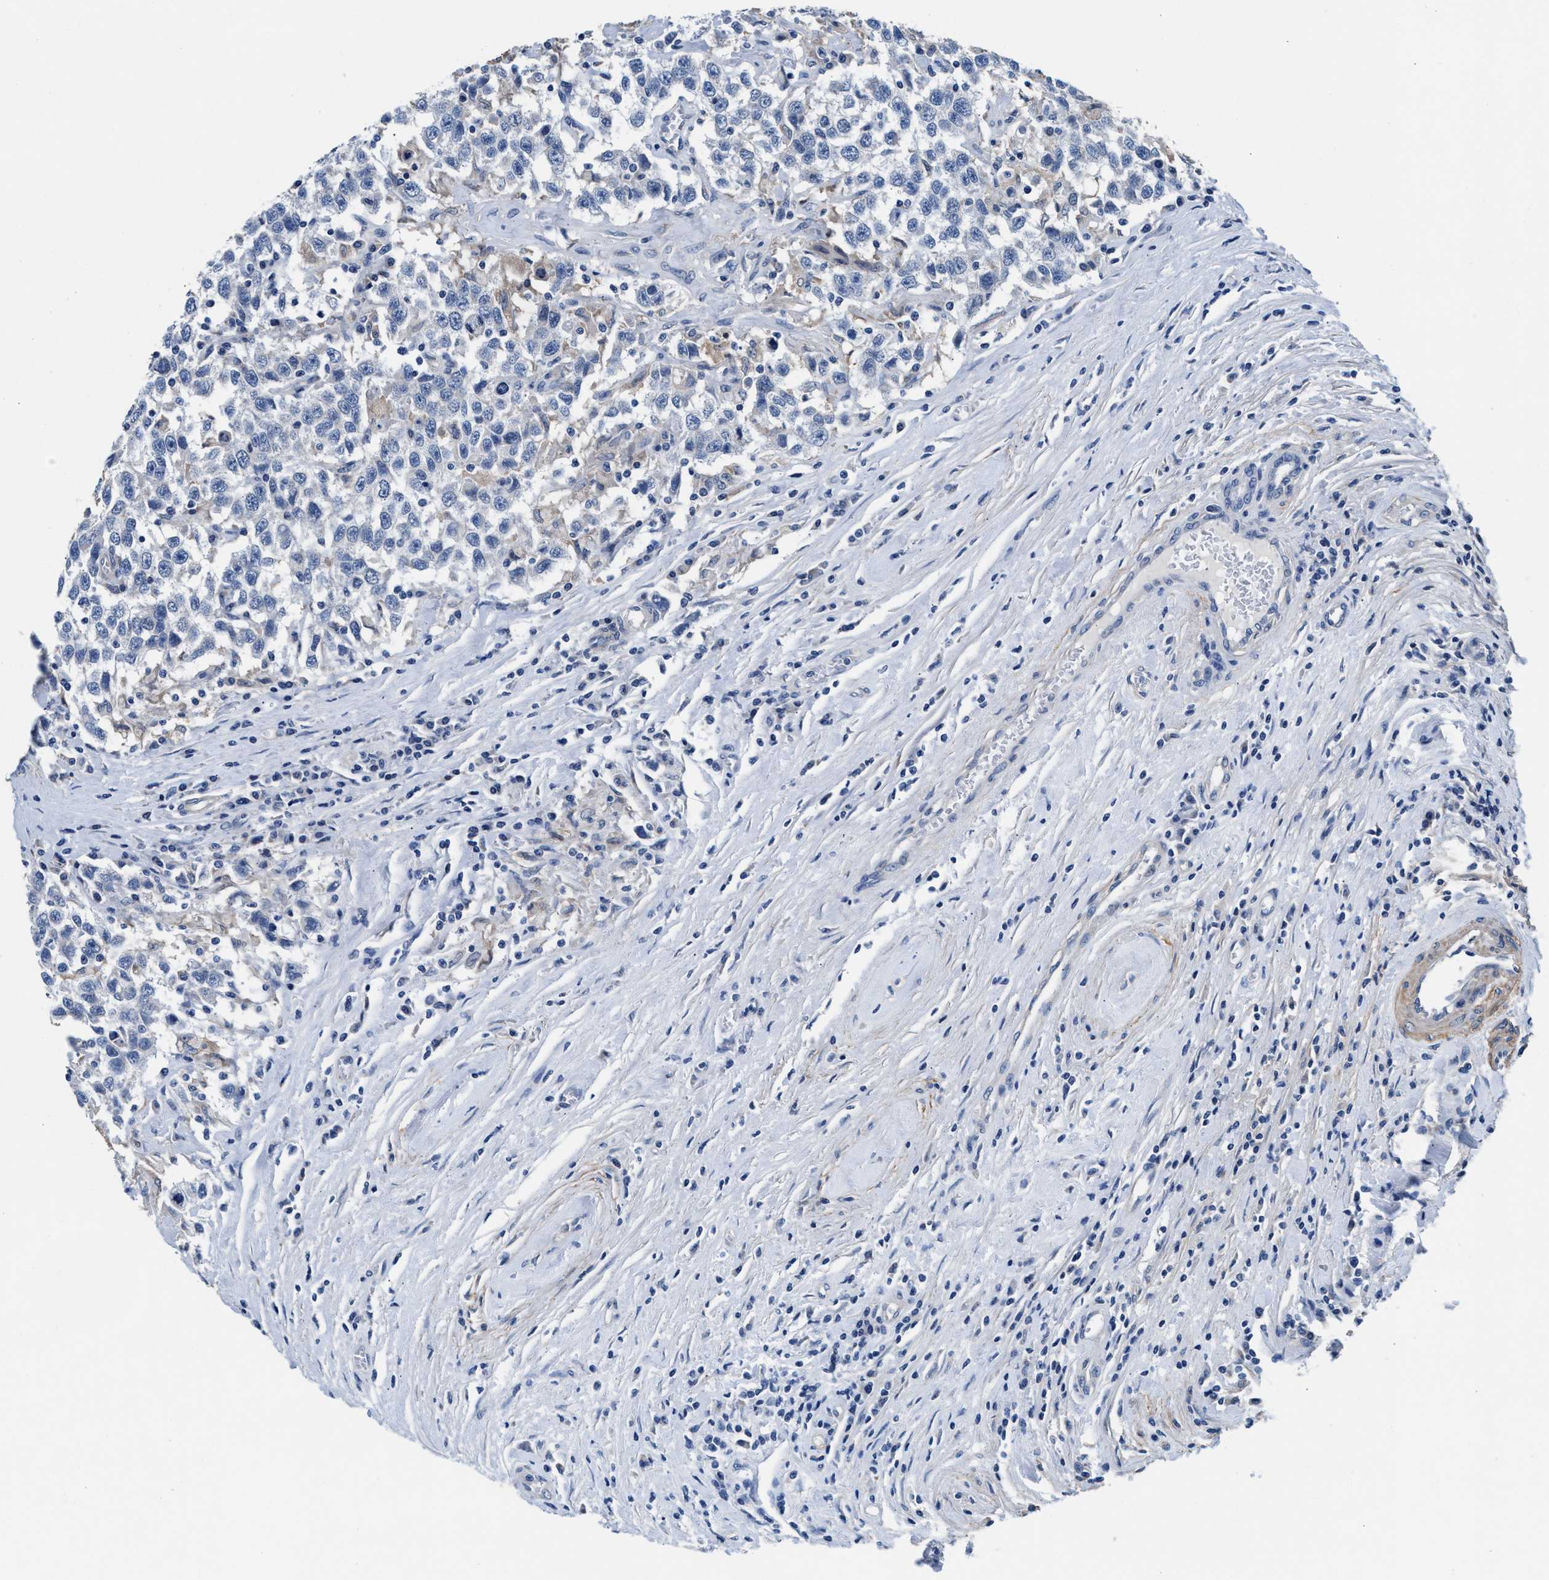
{"staining": {"intensity": "negative", "quantity": "none", "location": "none"}, "tissue": "testis cancer", "cell_type": "Tumor cells", "image_type": "cancer", "snomed": [{"axis": "morphology", "description": "Seminoma, NOS"}, {"axis": "topography", "description": "Testis"}], "caption": "Immunohistochemistry (IHC) of testis seminoma reveals no expression in tumor cells.", "gene": "MYH3", "patient": {"sex": "male", "age": 41}}